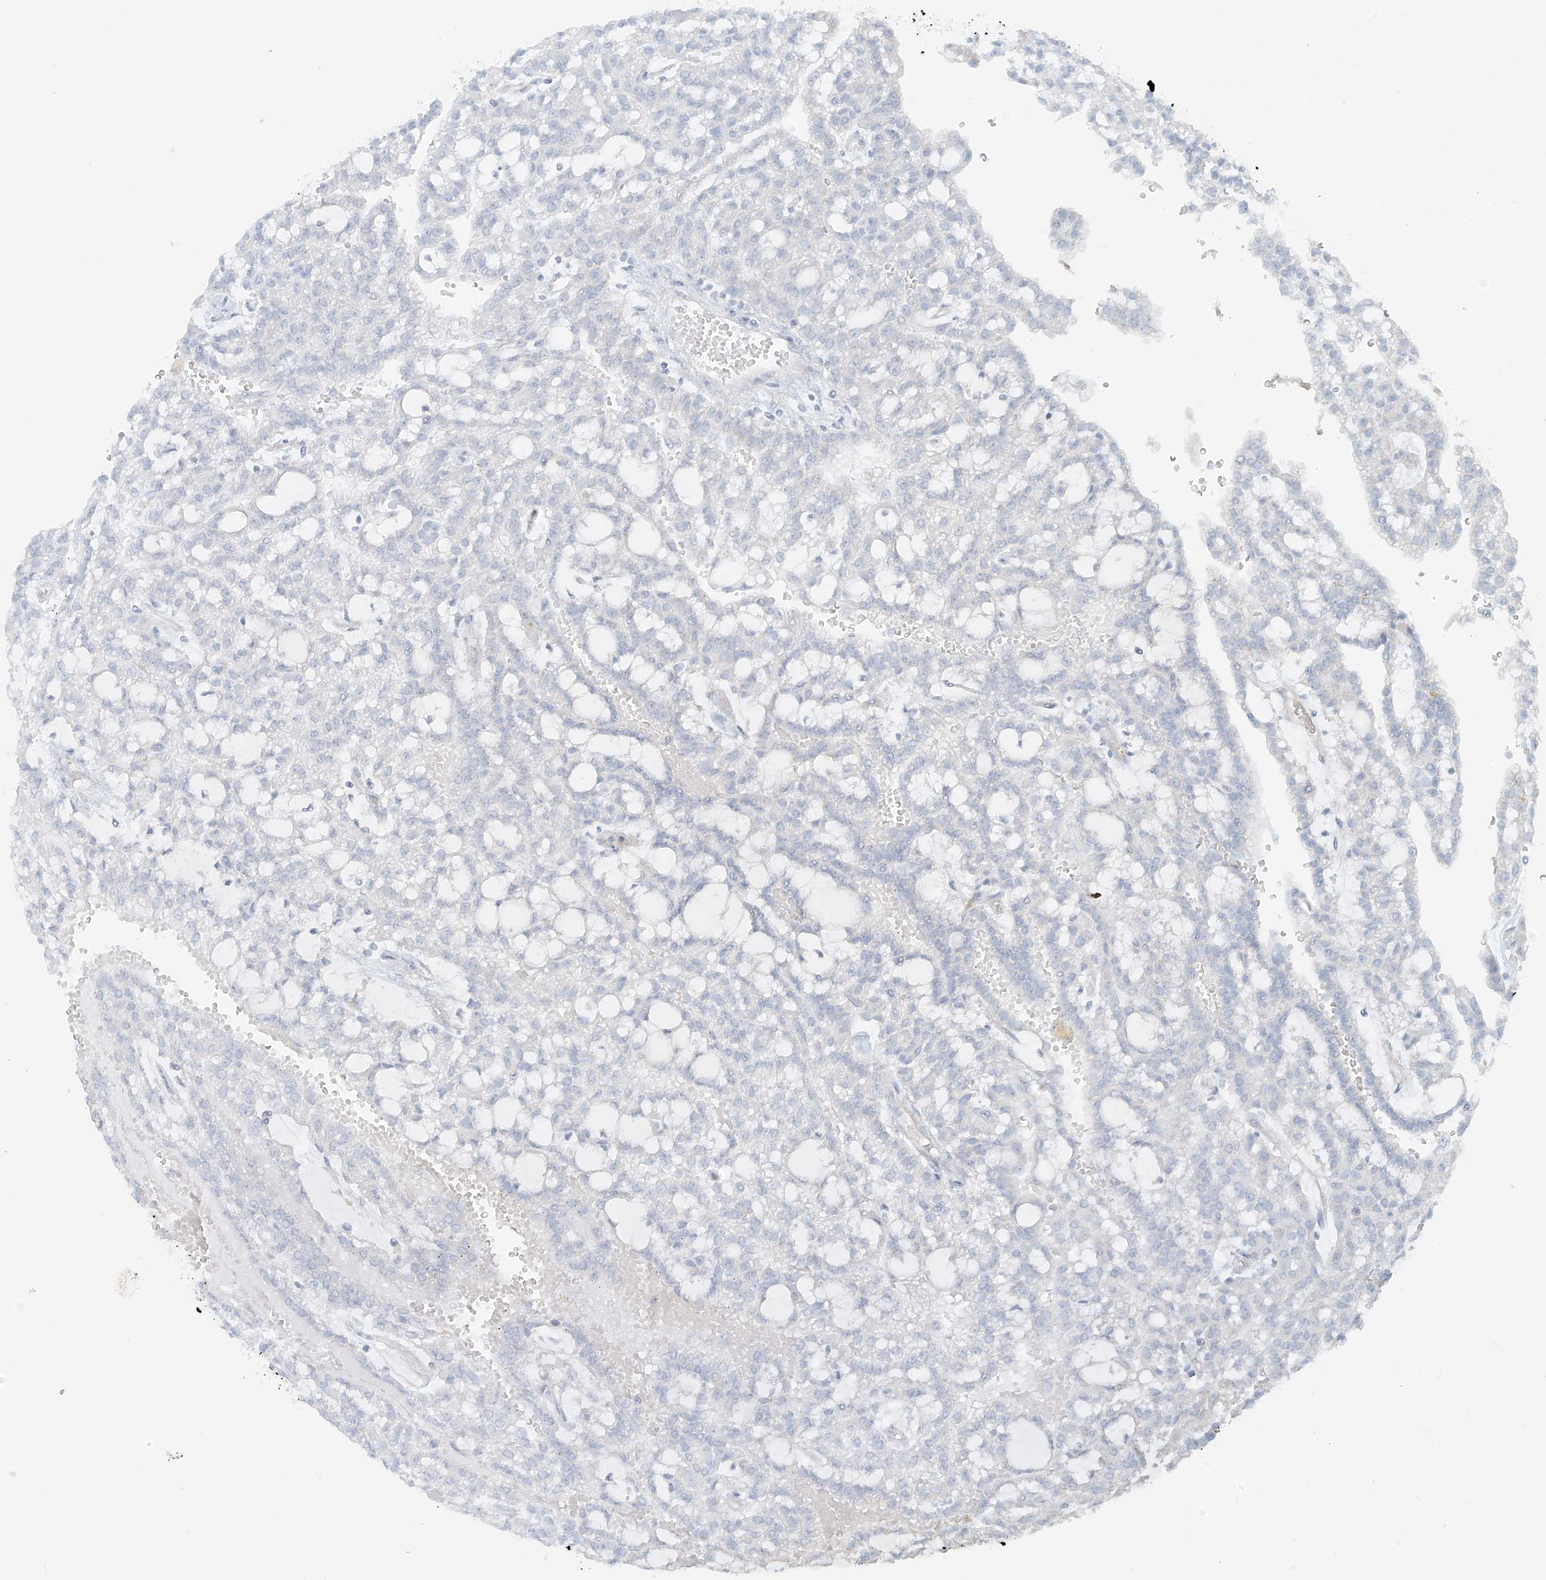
{"staining": {"intensity": "negative", "quantity": "none", "location": "none"}, "tissue": "renal cancer", "cell_type": "Tumor cells", "image_type": "cancer", "snomed": [{"axis": "morphology", "description": "Adenocarcinoma, NOS"}, {"axis": "topography", "description": "Kidney"}], "caption": "Adenocarcinoma (renal) was stained to show a protein in brown. There is no significant positivity in tumor cells. Brightfield microscopy of immunohistochemistry (IHC) stained with DAB (brown) and hematoxylin (blue), captured at high magnification.", "gene": "UST", "patient": {"sex": "male", "age": 63}}